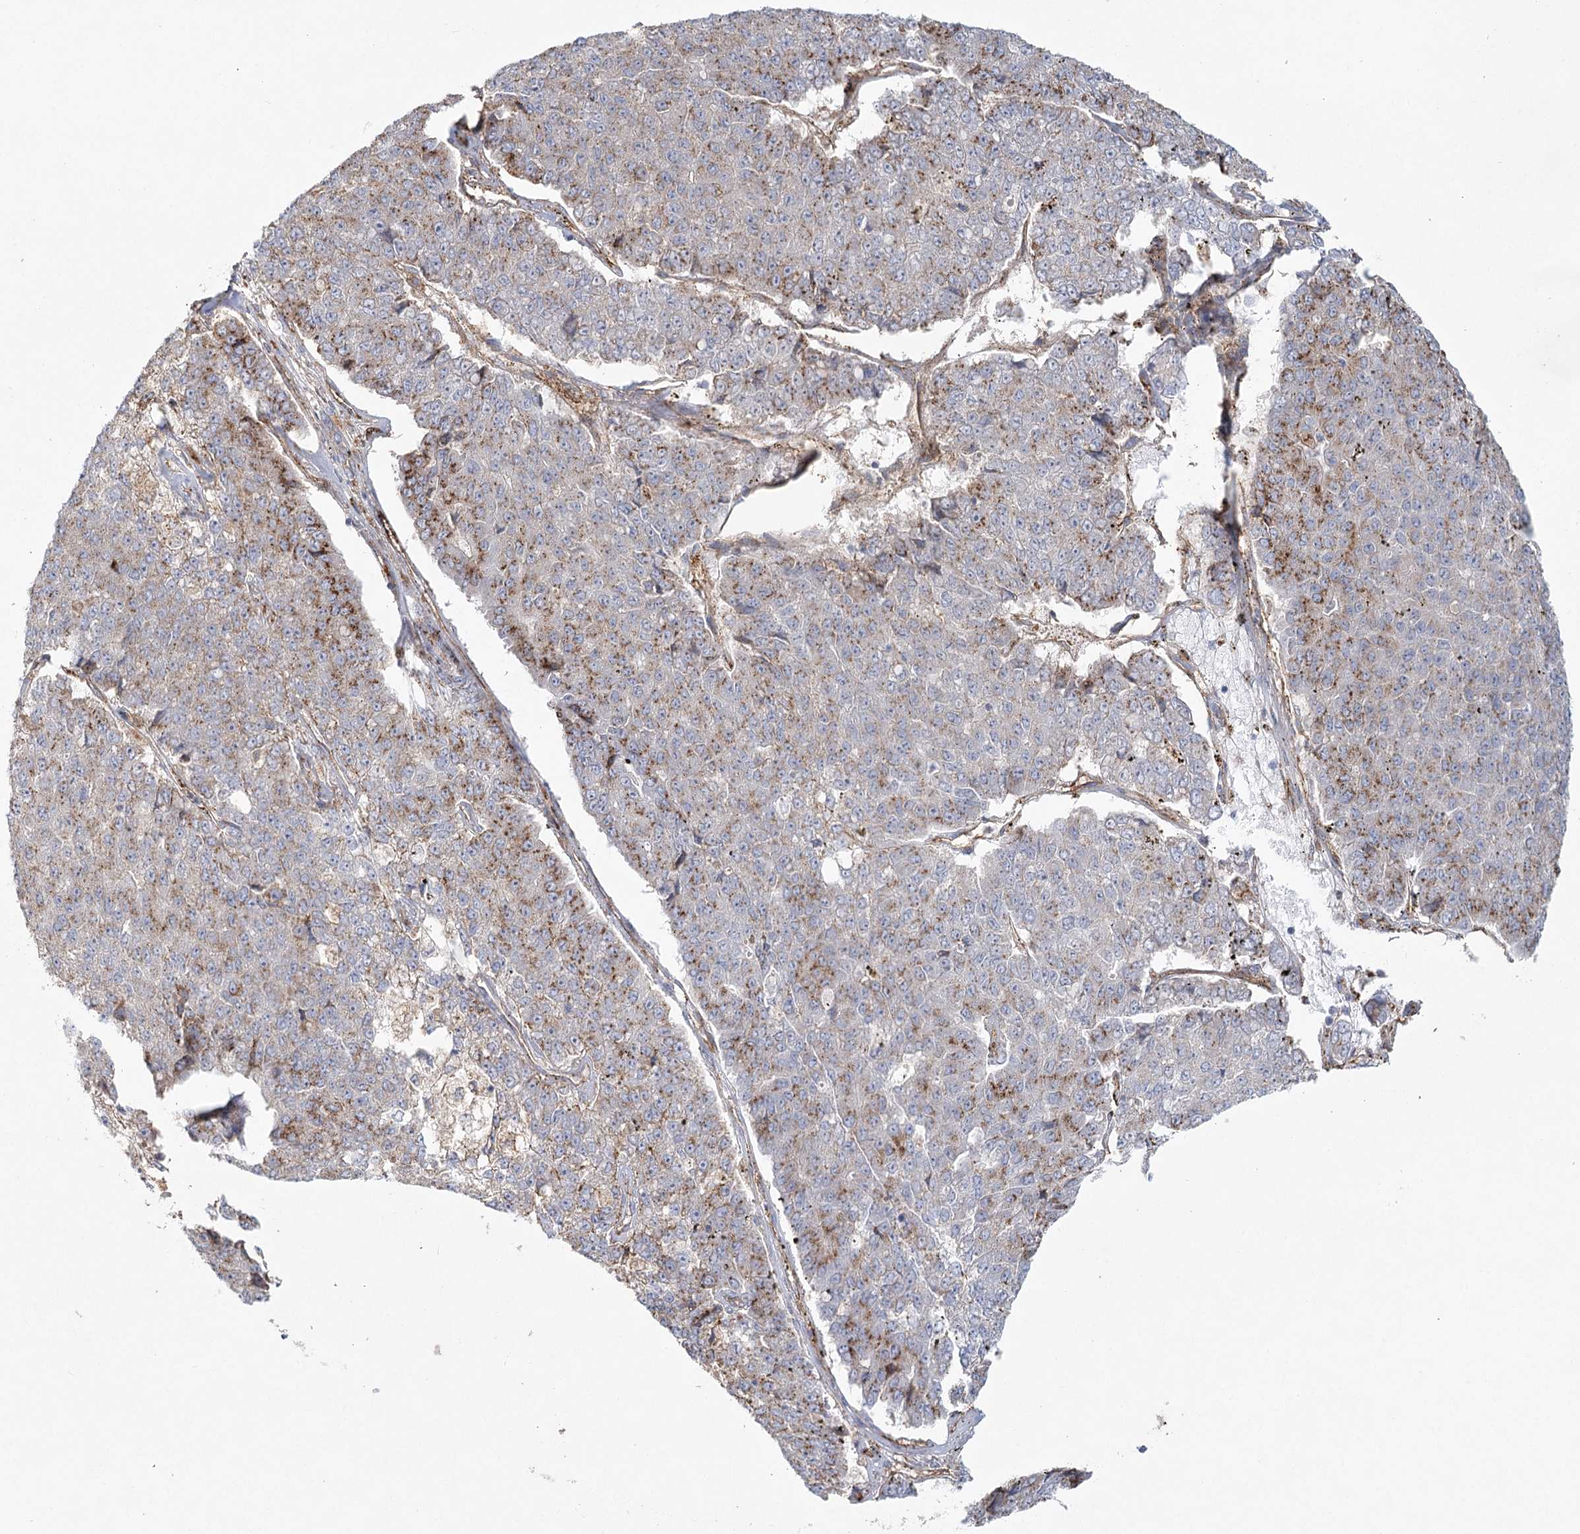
{"staining": {"intensity": "moderate", "quantity": "<25%", "location": "cytoplasmic/membranous"}, "tissue": "pancreatic cancer", "cell_type": "Tumor cells", "image_type": "cancer", "snomed": [{"axis": "morphology", "description": "Adenocarcinoma, NOS"}, {"axis": "topography", "description": "Pancreas"}], "caption": "A brown stain highlights moderate cytoplasmic/membranous expression of a protein in pancreatic cancer tumor cells.", "gene": "KBTBD4", "patient": {"sex": "male", "age": 50}}